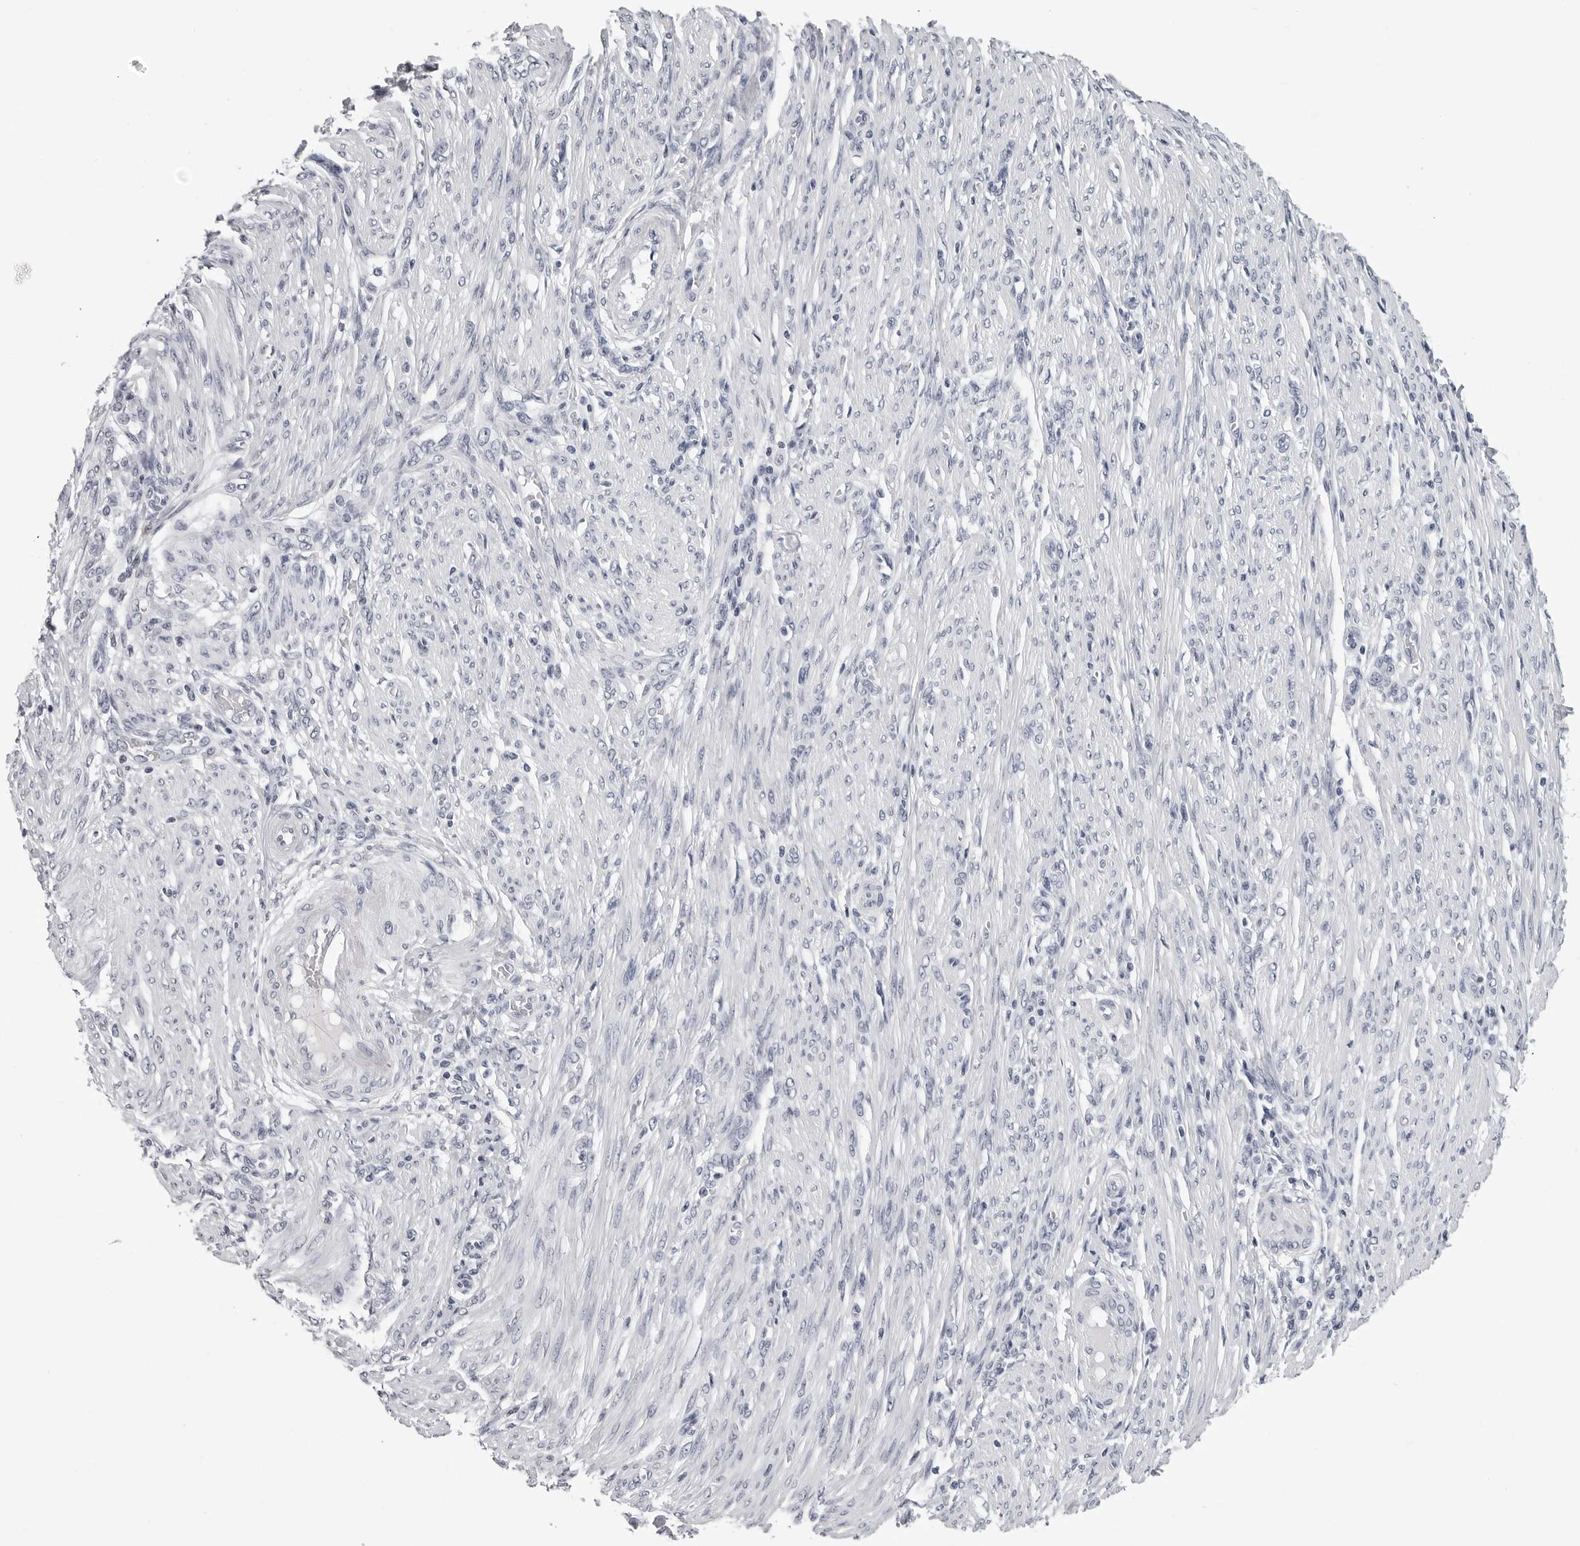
{"staining": {"intensity": "negative", "quantity": "none", "location": "none"}, "tissue": "endometrial cancer", "cell_type": "Tumor cells", "image_type": "cancer", "snomed": [{"axis": "morphology", "description": "Adenocarcinoma, NOS"}, {"axis": "topography", "description": "Endometrium"}], "caption": "This is an IHC photomicrograph of human endometrial adenocarcinoma. There is no staining in tumor cells.", "gene": "GNL2", "patient": {"sex": "female", "age": 51}}